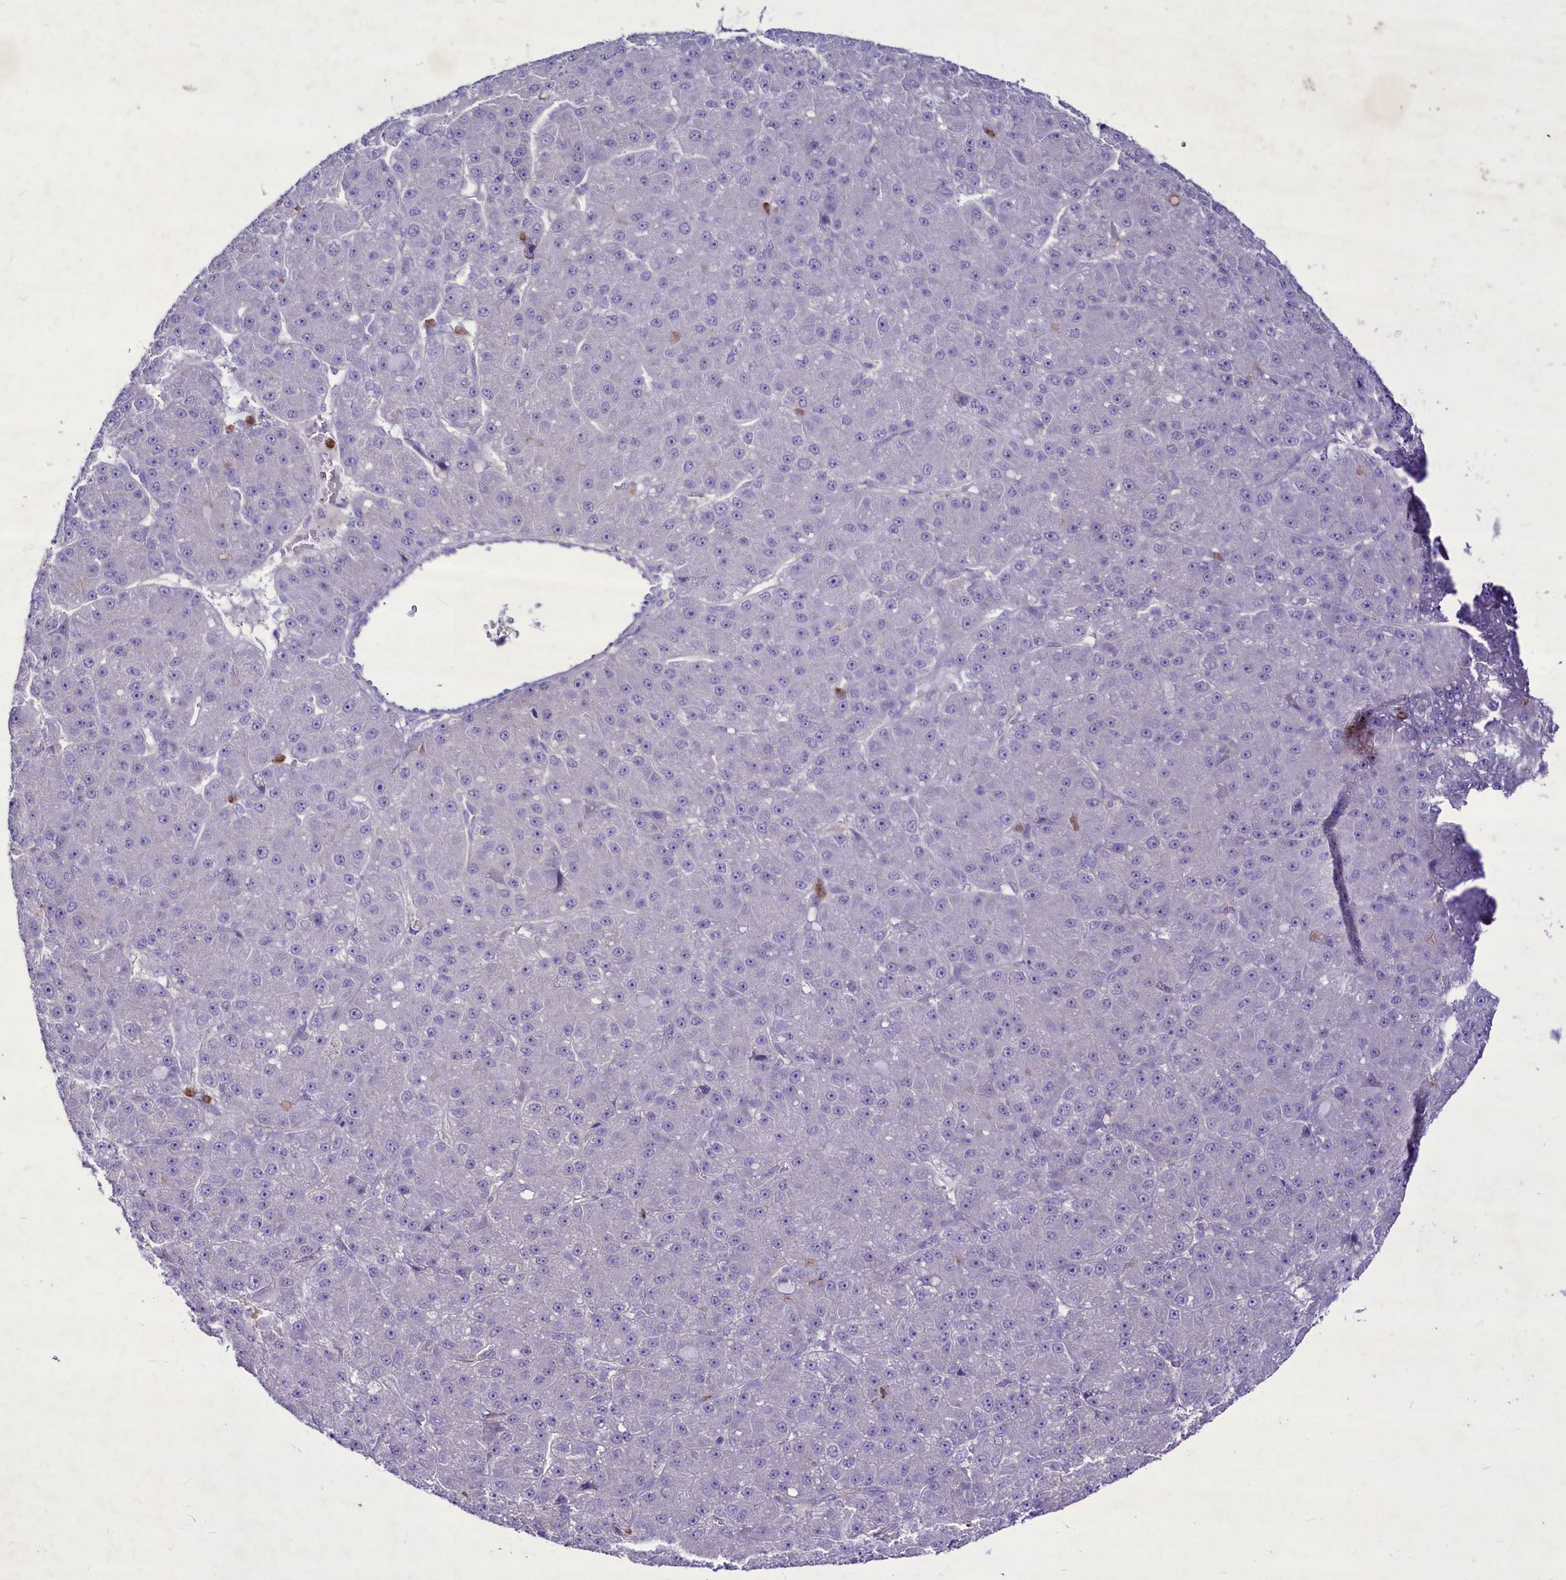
{"staining": {"intensity": "negative", "quantity": "none", "location": "none"}, "tissue": "liver cancer", "cell_type": "Tumor cells", "image_type": "cancer", "snomed": [{"axis": "morphology", "description": "Carcinoma, Hepatocellular, NOS"}, {"axis": "topography", "description": "Liver"}], "caption": "This is an immunohistochemistry (IHC) photomicrograph of human hepatocellular carcinoma (liver). There is no staining in tumor cells.", "gene": "FAM209B", "patient": {"sex": "male", "age": 67}}